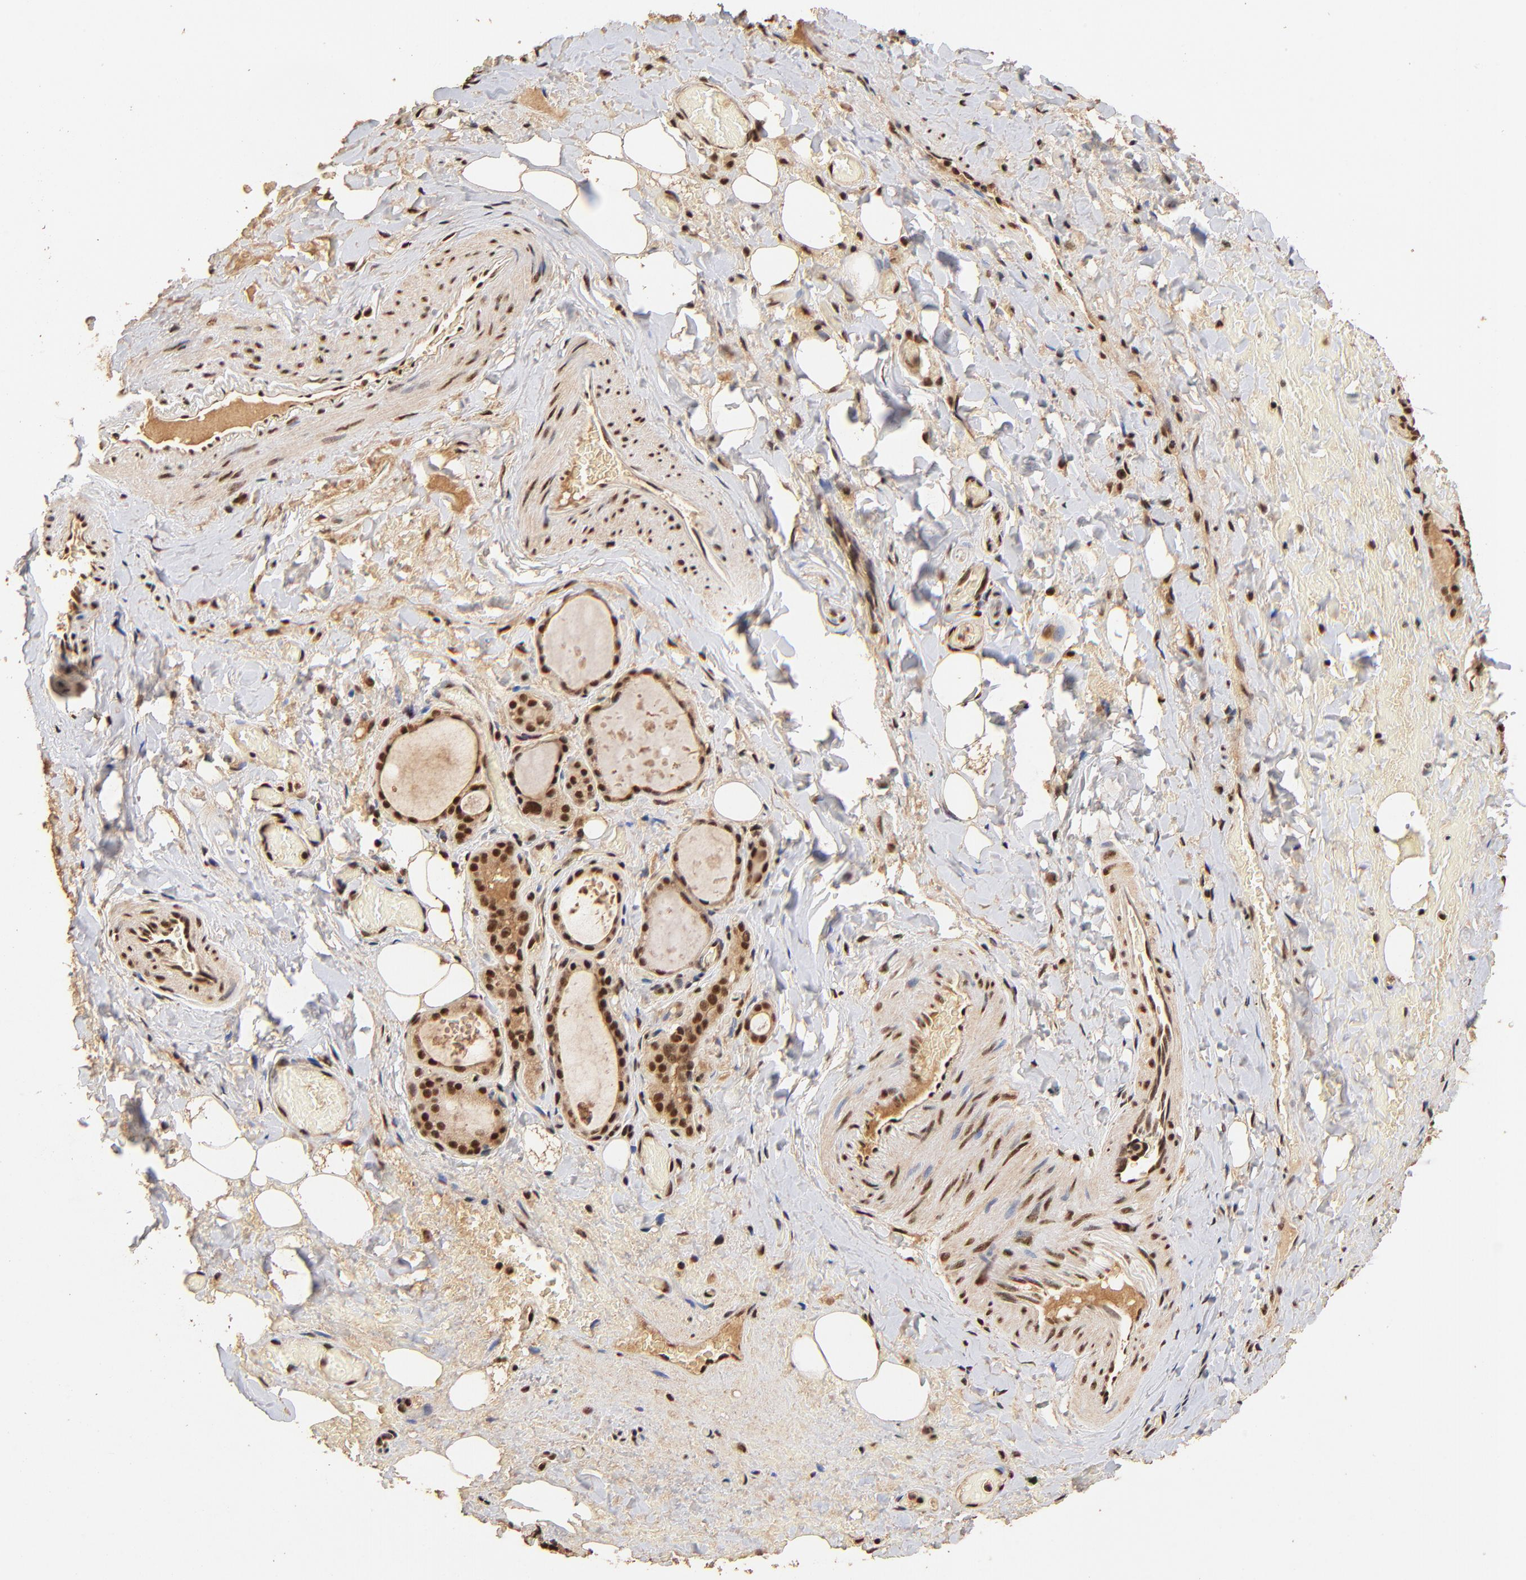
{"staining": {"intensity": "strong", "quantity": ">75%", "location": "cytoplasmic/membranous,nuclear"}, "tissue": "thyroid gland", "cell_type": "Glandular cells", "image_type": "normal", "snomed": [{"axis": "morphology", "description": "Normal tissue, NOS"}, {"axis": "topography", "description": "Thyroid gland"}], "caption": "Immunohistochemistry micrograph of unremarkable thyroid gland: human thyroid gland stained using IHC demonstrates high levels of strong protein expression localized specifically in the cytoplasmic/membranous,nuclear of glandular cells, appearing as a cytoplasmic/membranous,nuclear brown color.", "gene": "MED12", "patient": {"sex": "male", "age": 61}}